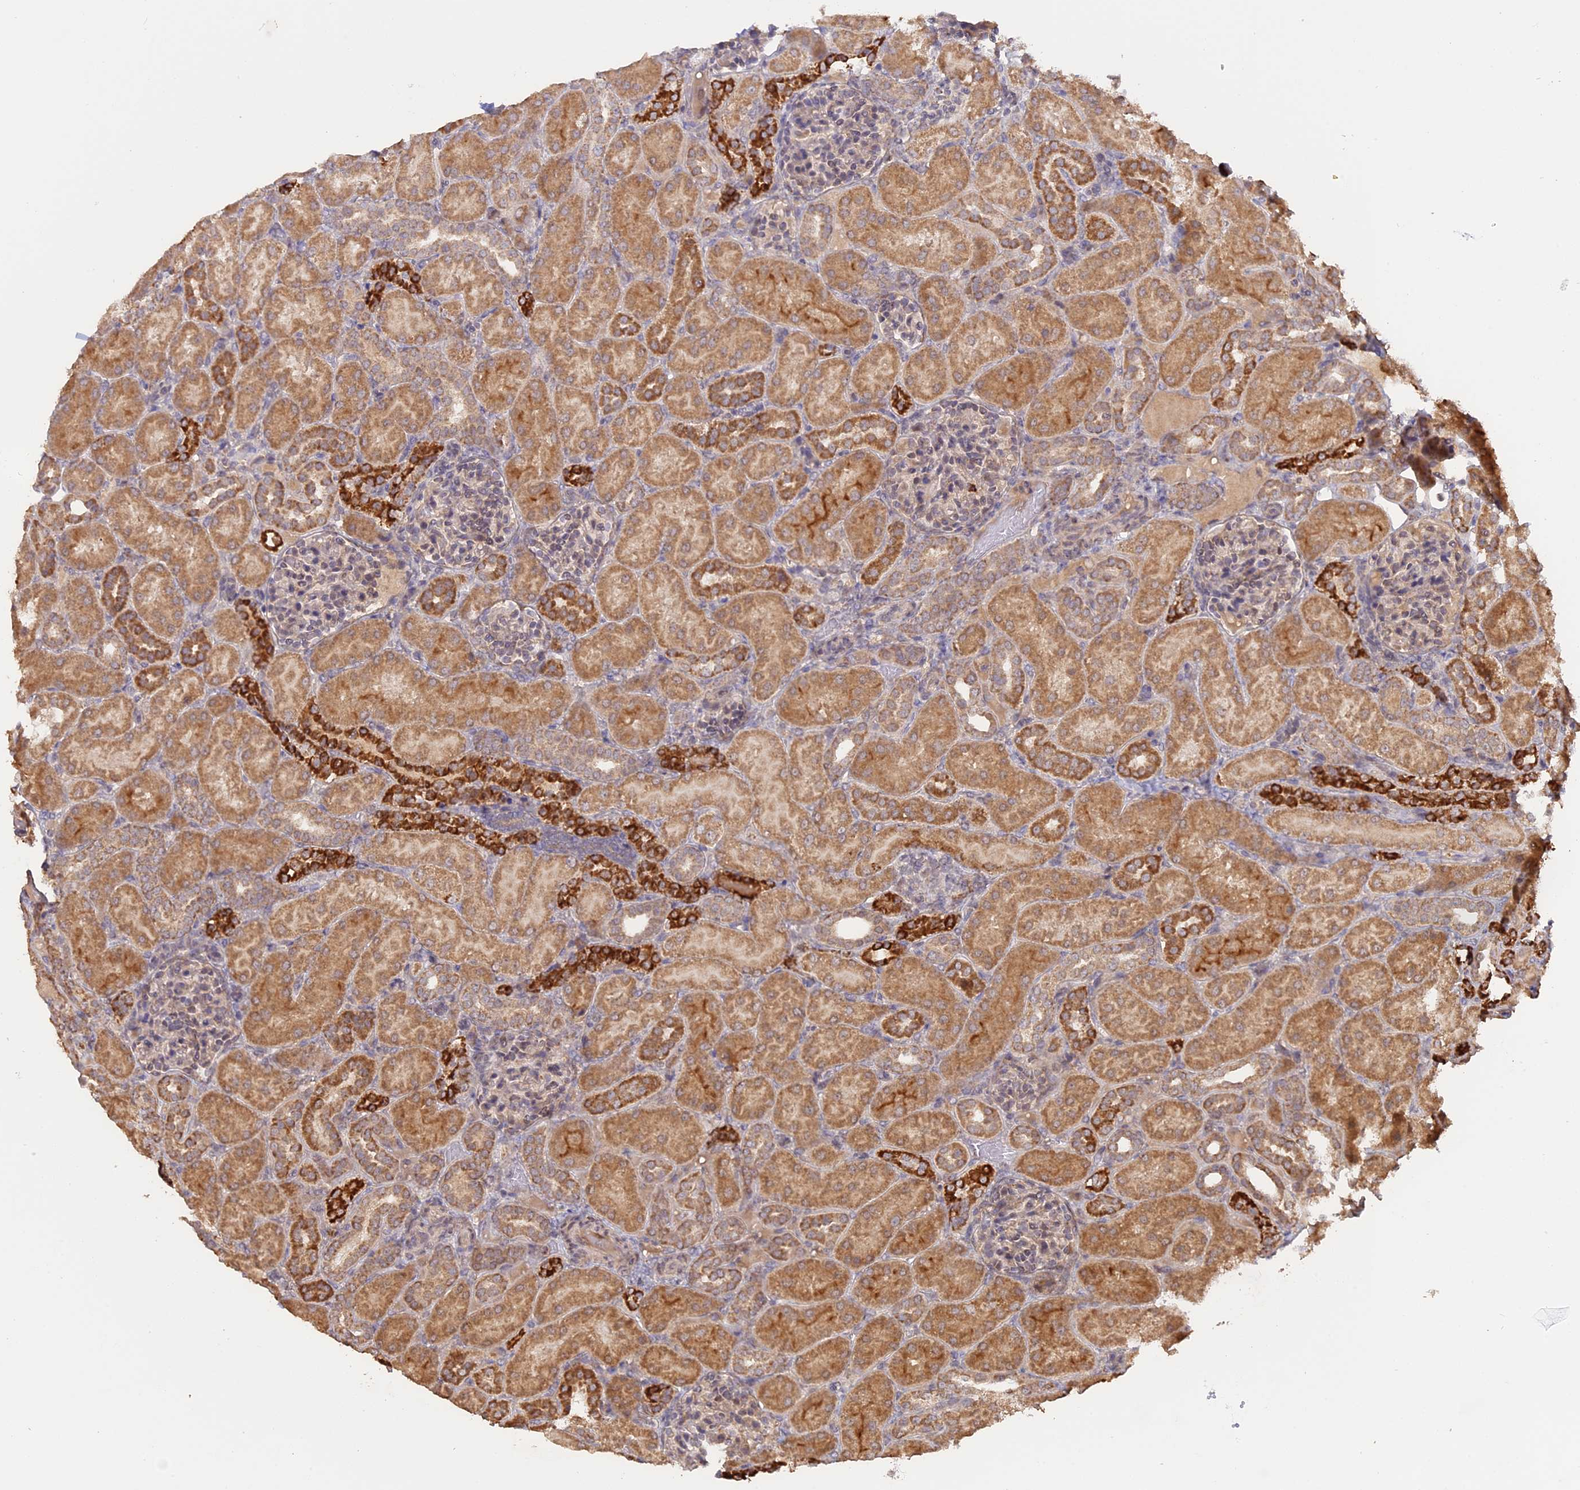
{"staining": {"intensity": "weak", "quantity": ">75%", "location": "cytoplasmic/membranous"}, "tissue": "kidney", "cell_type": "Cells in glomeruli", "image_type": "normal", "snomed": [{"axis": "morphology", "description": "Normal tissue, NOS"}, {"axis": "topography", "description": "Kidney"}], "caption": "Protein expression by immunohistochemistry reveals weak cytoplasmic/membranous positivity in approximately >75% of cells in glomeruli in benign kidney.", "gene": "FAM210B", "patient": {"sex": "male", "age": 1}}